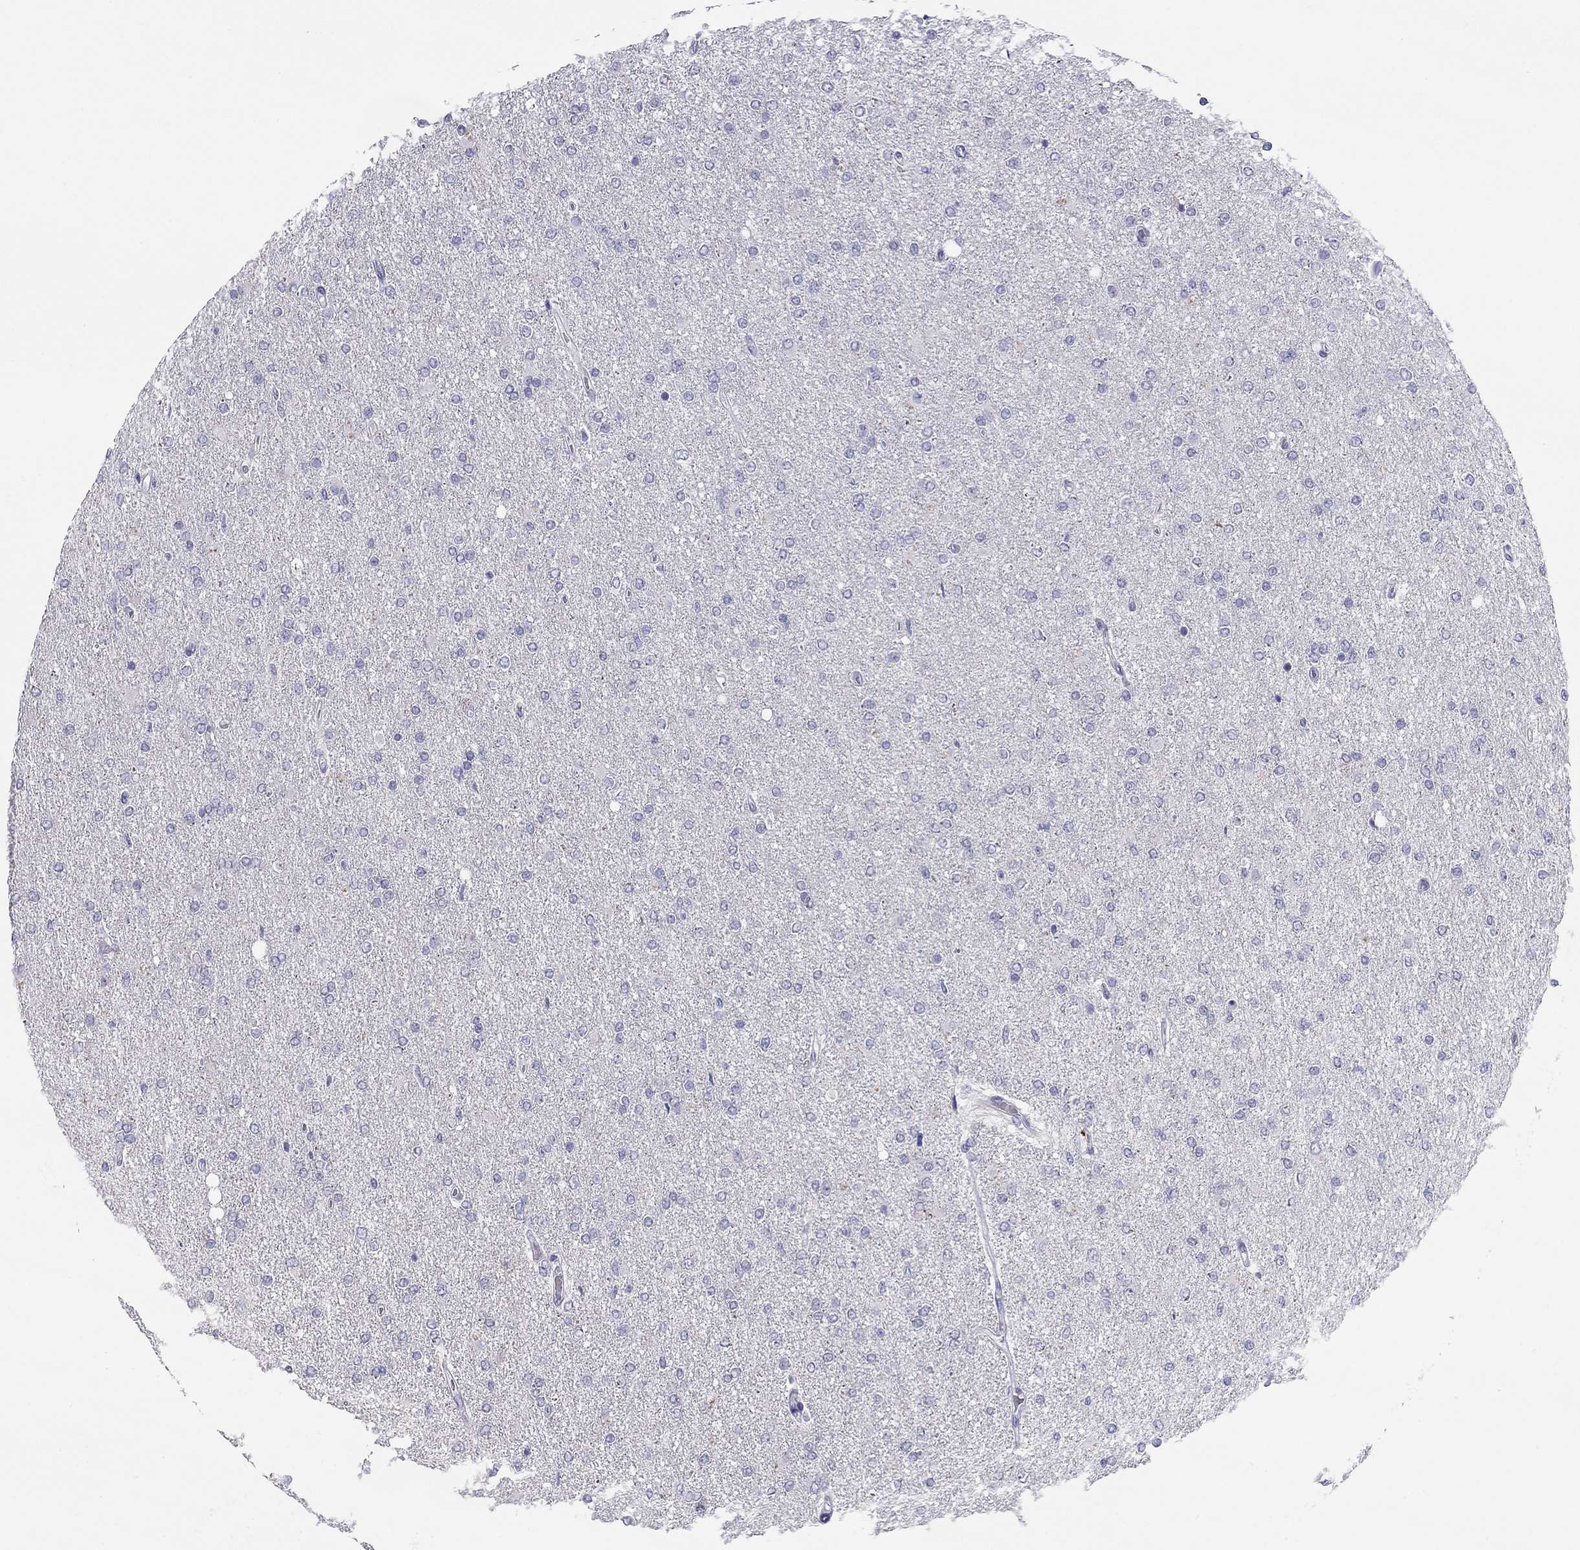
{"staining": {"intensity": "negative", "quantity": "none", "location": "none"}, "tissue": "glioma", "cell_type": "Tumor cells", "image_type": "cancer", "snomed": [{"axis": "morphology", "description": "Glioma, malignant, High grade"}, {"axis": "topography", "description": "Cerebral cortex"}], "caption": "IHC photomicrograph of human glioma stained for a protein (brown), which shows no staining in tumor cells. (Stains: DAB immunohistochemistry with hematoxylin counter stain, Microscopy: brightfield microscopy at high magnification).", "gene": "C8orf88", "patient": {"sex": "male", "age": 70}}